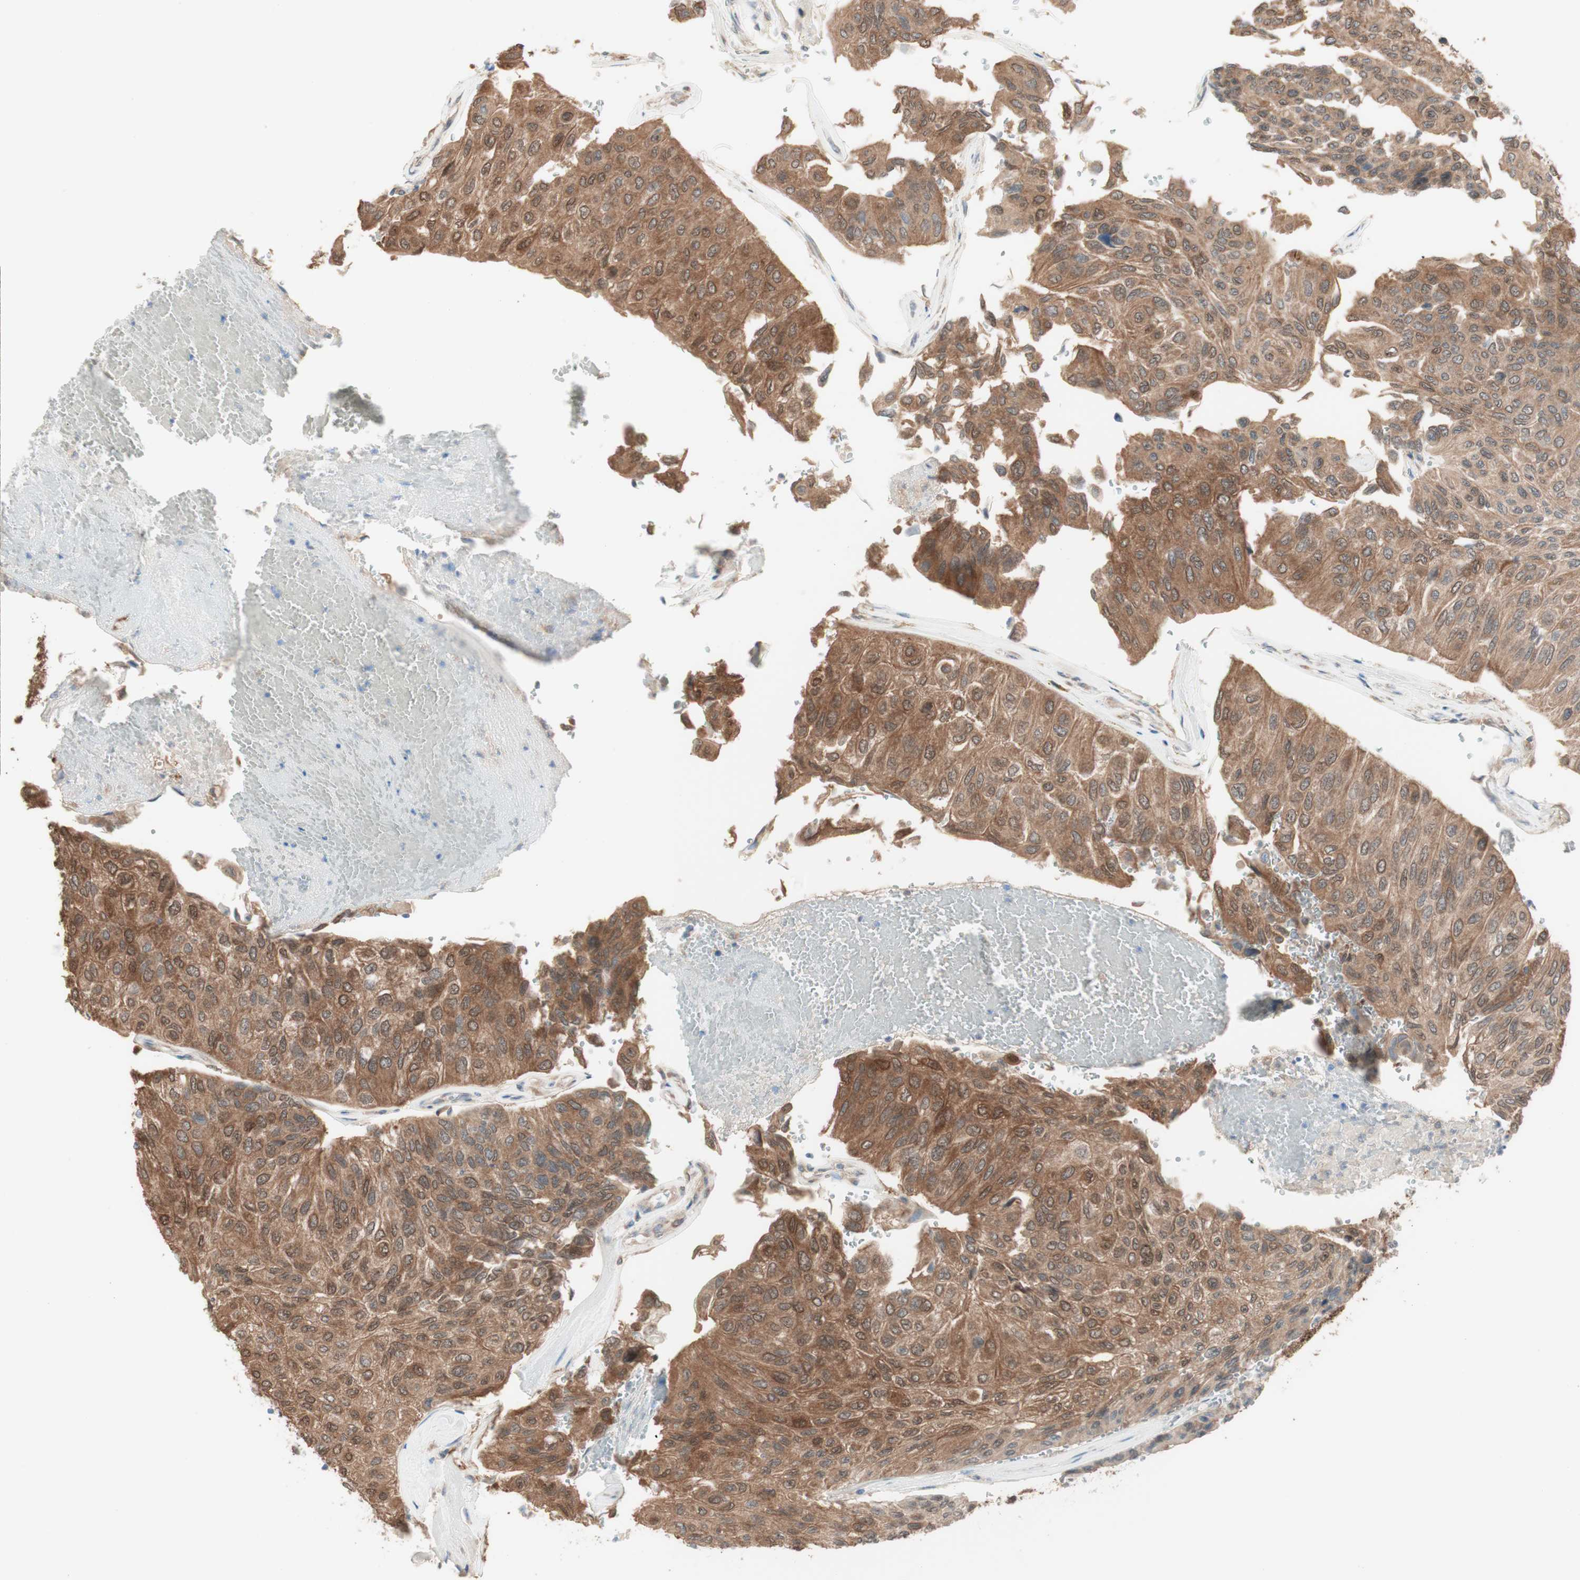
{"staining": {"intensity": "moderate", "quantity": ">75%", "location": "cytoplasmic/membranous"}, "tissue": "urothelial cancer", "cell_type": "Tumor cells", "image_type": "cancer", "snomed": [{"axis": "morphology", "description": "Urothelial carcinoma, High grade"}, {"axis": "topography", "description": "Urinary bladder"}], "caption": "A histopathology image of human high-grade urothelial carcinoma stained for a protein reveals moderate cytoplasmic/membranous brown staining in tumor cells. (Brightfield microscopy of DAB IHC at high magnification).", "gene": "COMT", "patient": {"sex": "male", "age": 66}}